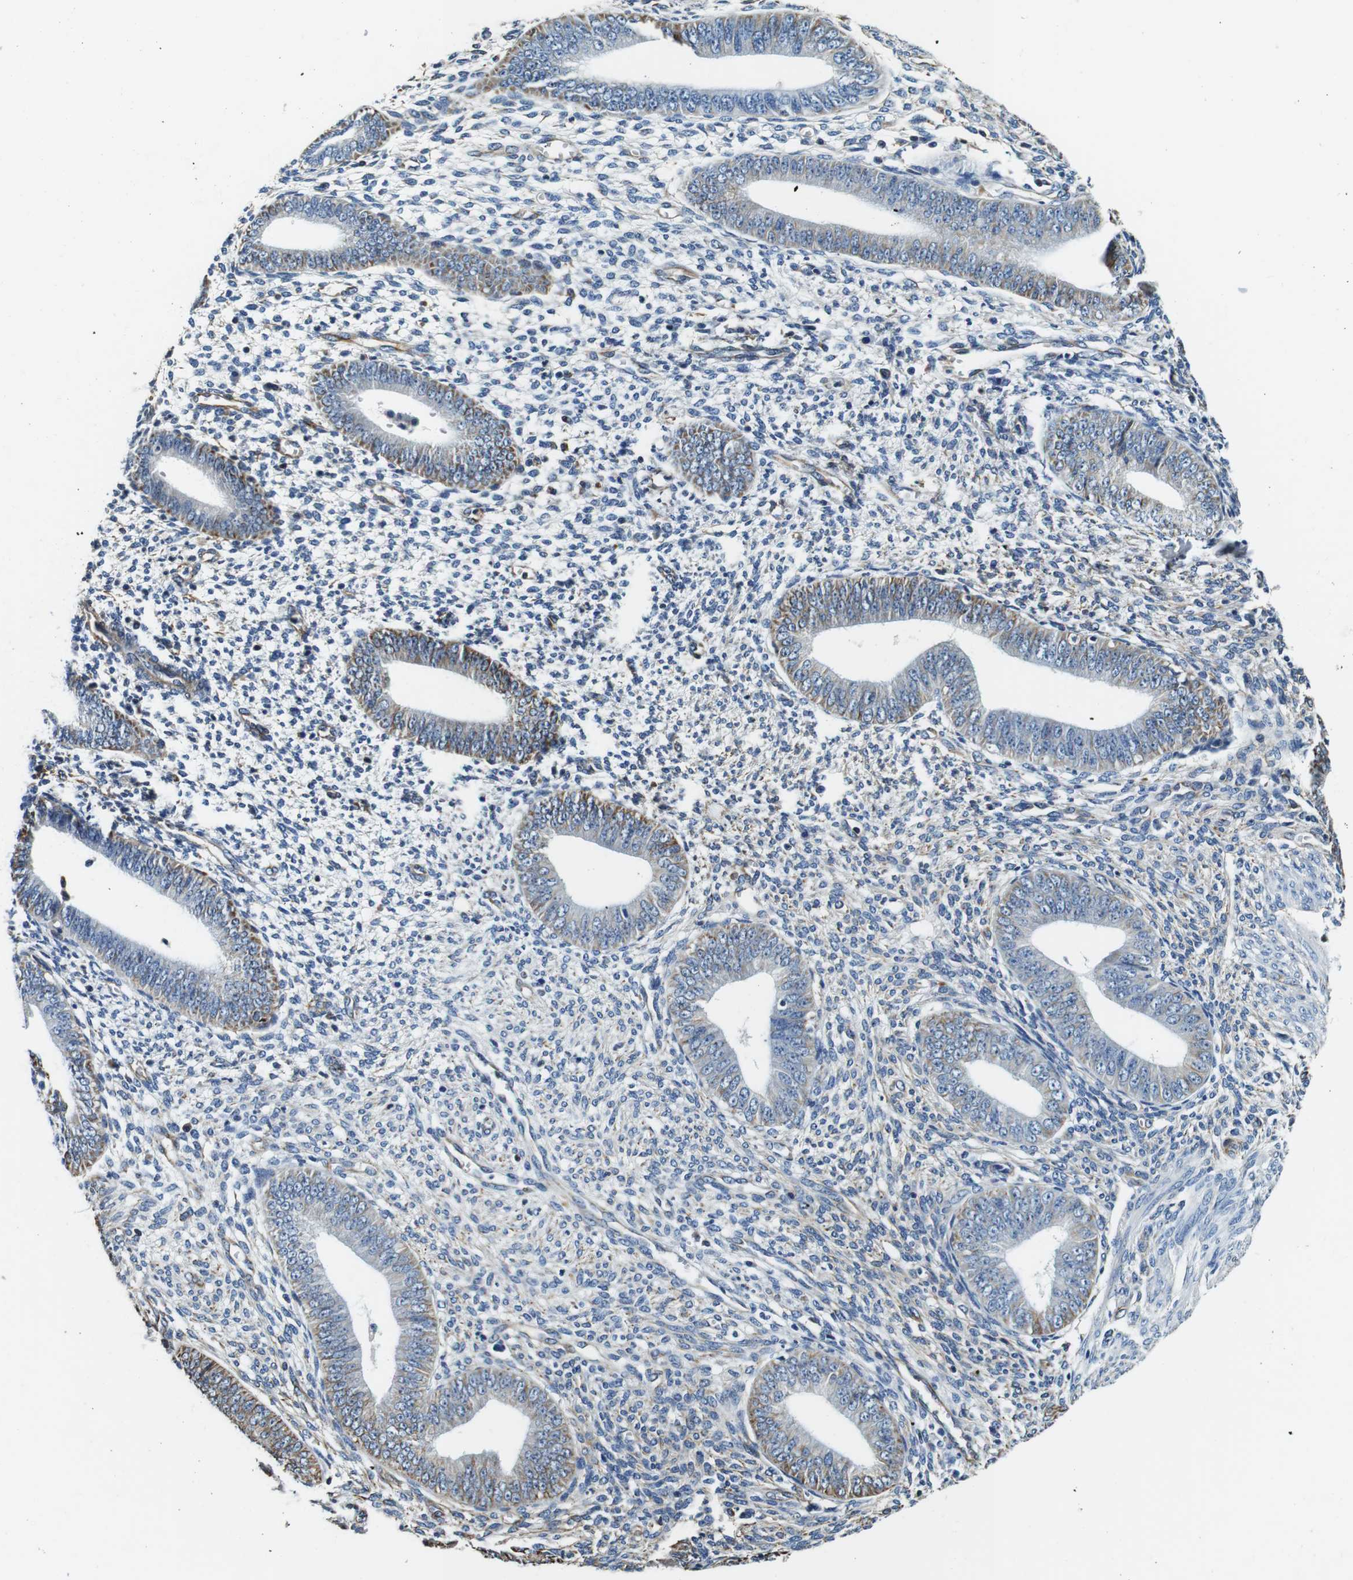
{"staining": {"intensity": "negative", "quantity": "none", "location": "none"}, "tissue": "endometrium", "cell_type": "Cells in endometrial stroma", "image_type": "normal", "snomed": [{"axis": "morphology", "description": "Normal tissue, NOS"}, {"axis": "topography", "description": "Endometrium"}], "caption": "High magnification brightfield microscopy of normal endometrium stained with DAB (3,3'-diaminobenzidine) (brown) and counterstained with hematoxylin (blue): cells in endometrial stroma show no significant positivity. (IHC, brightfield microscopy, high magnification).", "gene": "GJE1", "patient": {"sex": "female", "age": 35}}